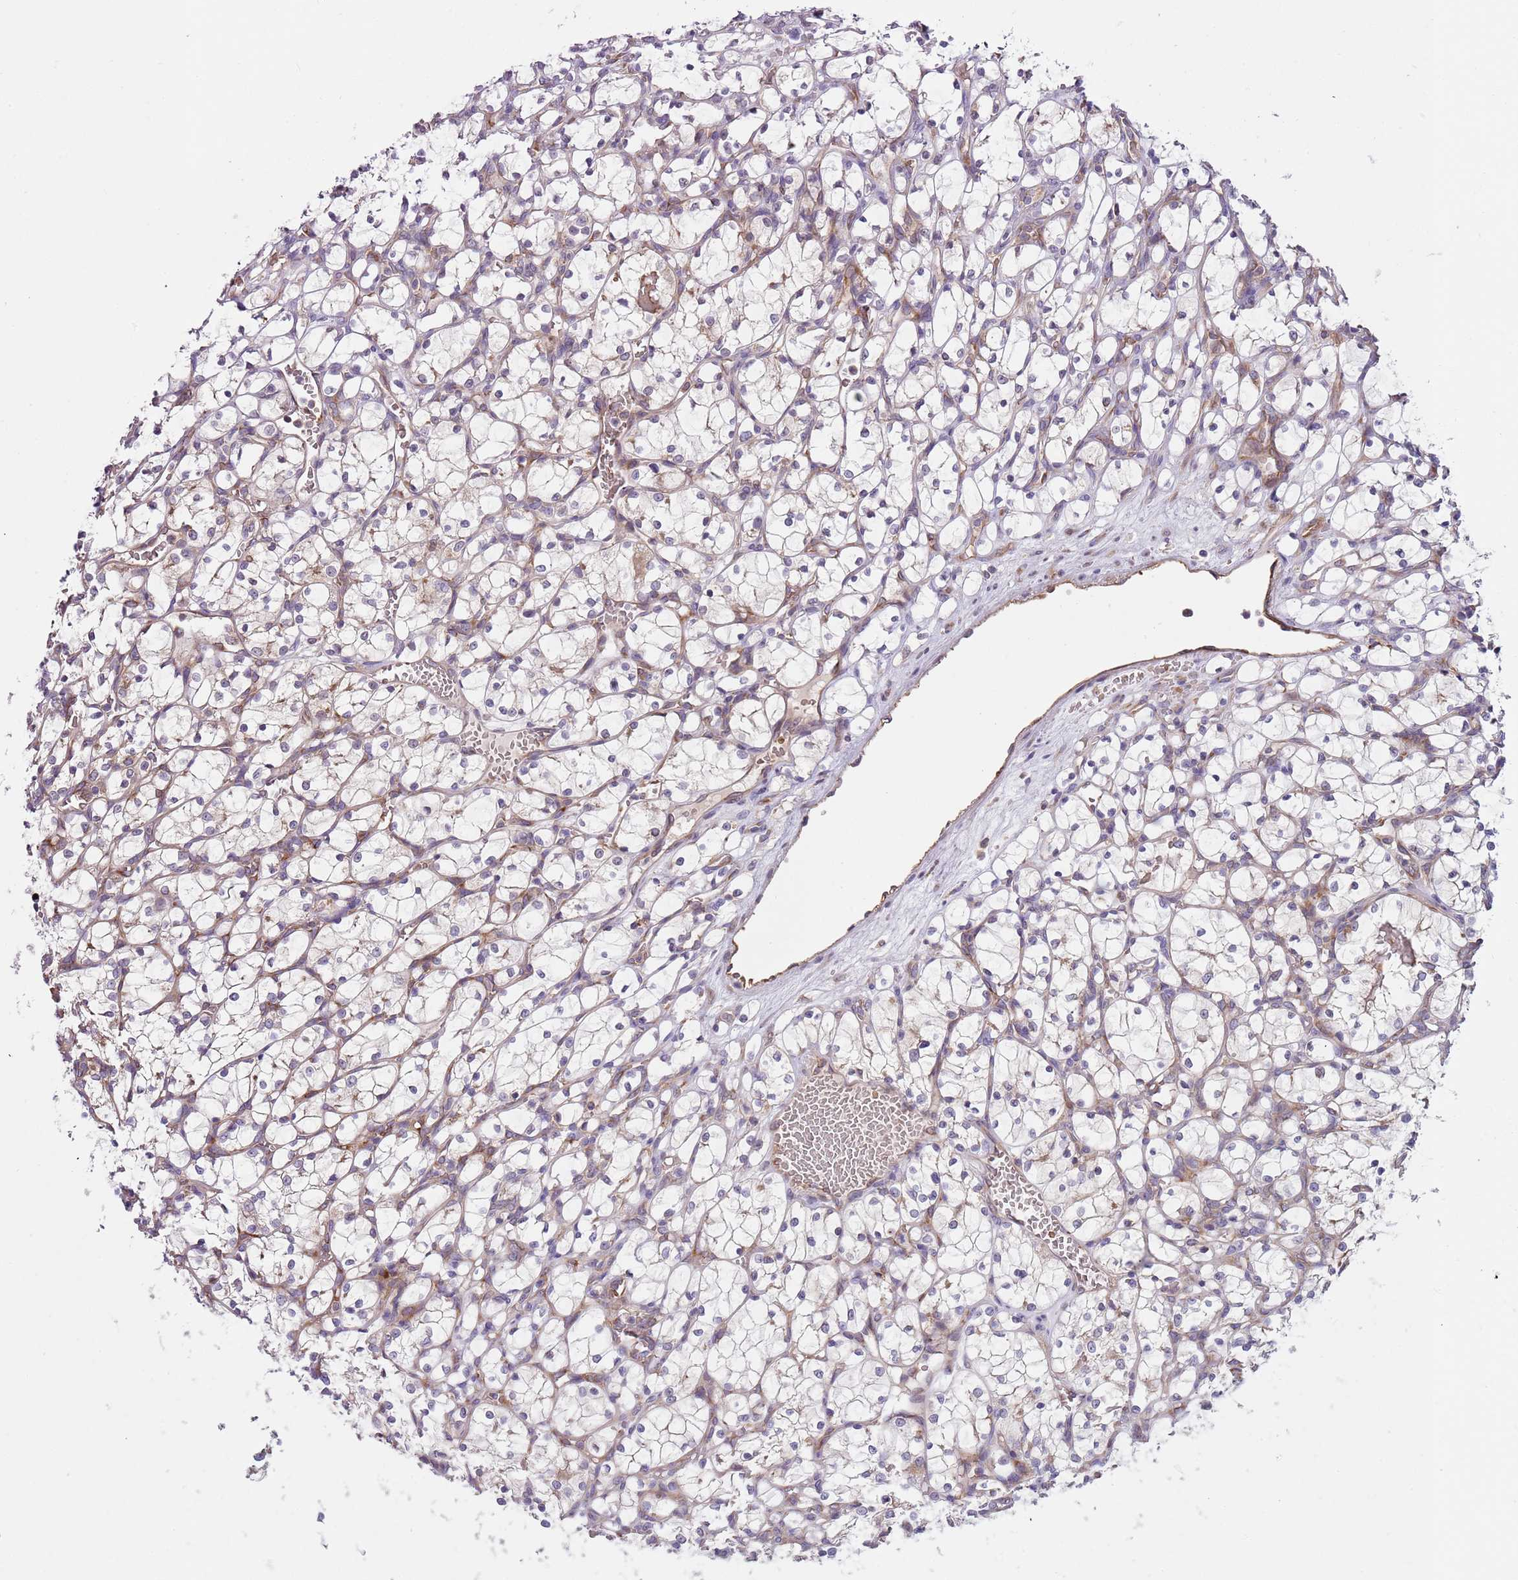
{"staining": {"intensity": "weak", "quantity": "25%-75%", "location": "cytoplasmic/membranous"}, "tissue": "renal cancer", "cell_type": "Tumor cells", "image_type": "cancer", "snomed": [{"axis": "morphology", "description": "Adenocarcinoma, NOS"}, {"axis": "topography", "description": "Kidney"}], "caption": "Immunohistochemical staining of adenocarcinoma (renal) shows low levels of weak cytoplasmic/membranous protein positivity in approximately 25%-75% of tumor cells.", "gene": "VWCE", "patient": {"sex": "female", "age": 69}}